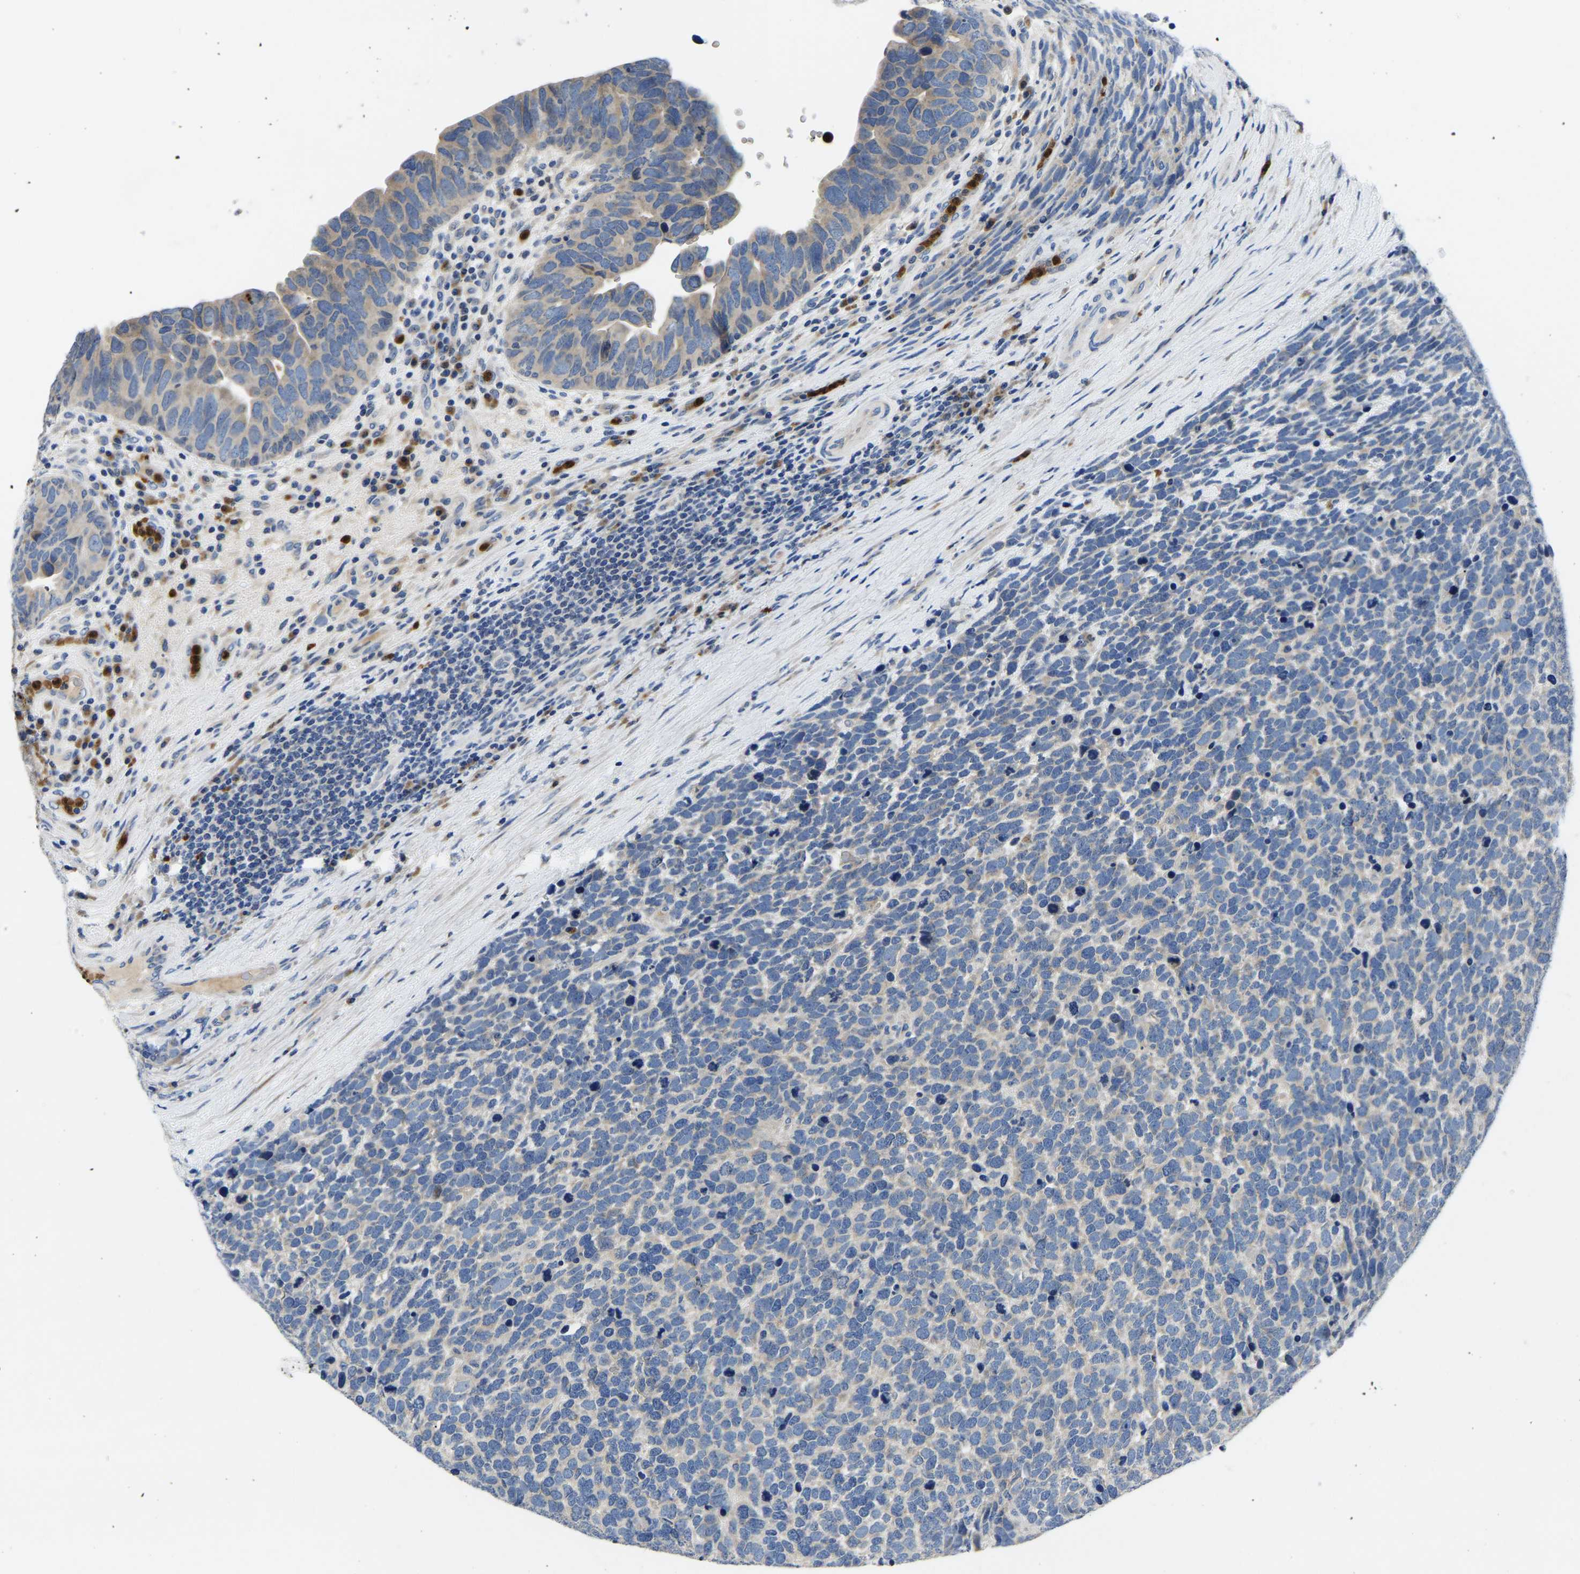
{"staining": {"intensity": "negative", "quantity": "none", "location": "none"}, "tissue": "urothelial cancer", "cell_type": "Tumor cells", "image_type": "cancer", "snomed": [{"axis": "morphology", "description": "Urothelial carcinoma, High grade"}, {"axis": "topography", "description": "Urinary bladder"}], "caption": "An IHC micrograph of urothelial carcinoma (high-grade) is shown. There is no staining in tumor cells of urothelial carcinoma (high-grade).", "gene": "TOR1B", "patient": {"sex": "female", "age": 82}}